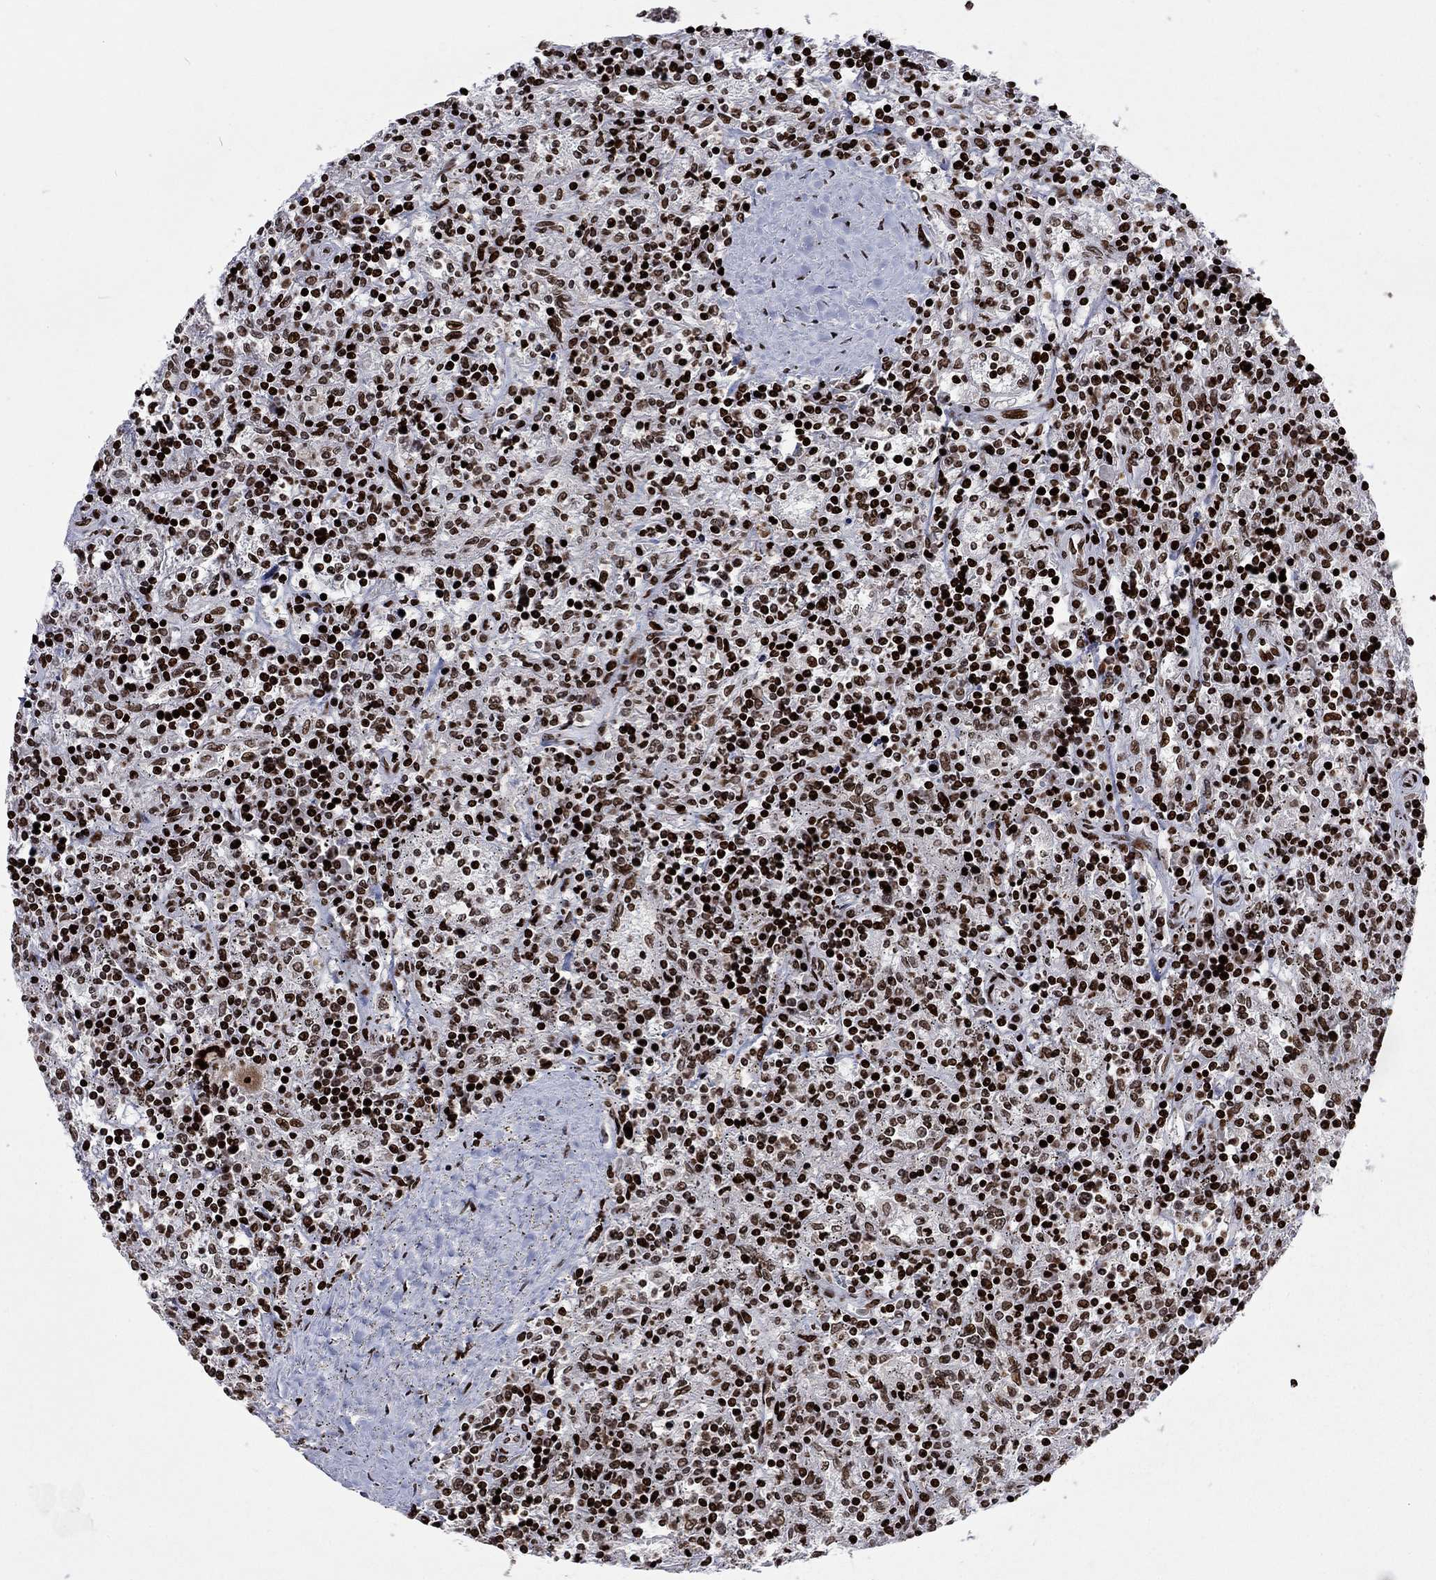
{"staining": {"intensity": "strong", "quantity": ">75%", "location": "nuclear"}, "tissue": "lymphoma", "cell_type": "Tumor cells", "image_type": "cancer", "snomed": [{"axis": "morphology", "description": "Malignant lymphoma, non-Hodgkin's type, Low grade"}, {"axis": "topography", "description": "Spleen"}], "caption": "Immunohistochemistry (DAB (3,3'-diaminobenzidine)) staining of human malignant lymphoma, non-Hodgkin's type (low-grade) exhibits strong nuclear protein staining in approximately >75% of tumor cells. (Brightfield microscopy of DAB IHC at high magnification).", "gene": "SRSF3", "patient": {"sex": "male", "age": 62}}